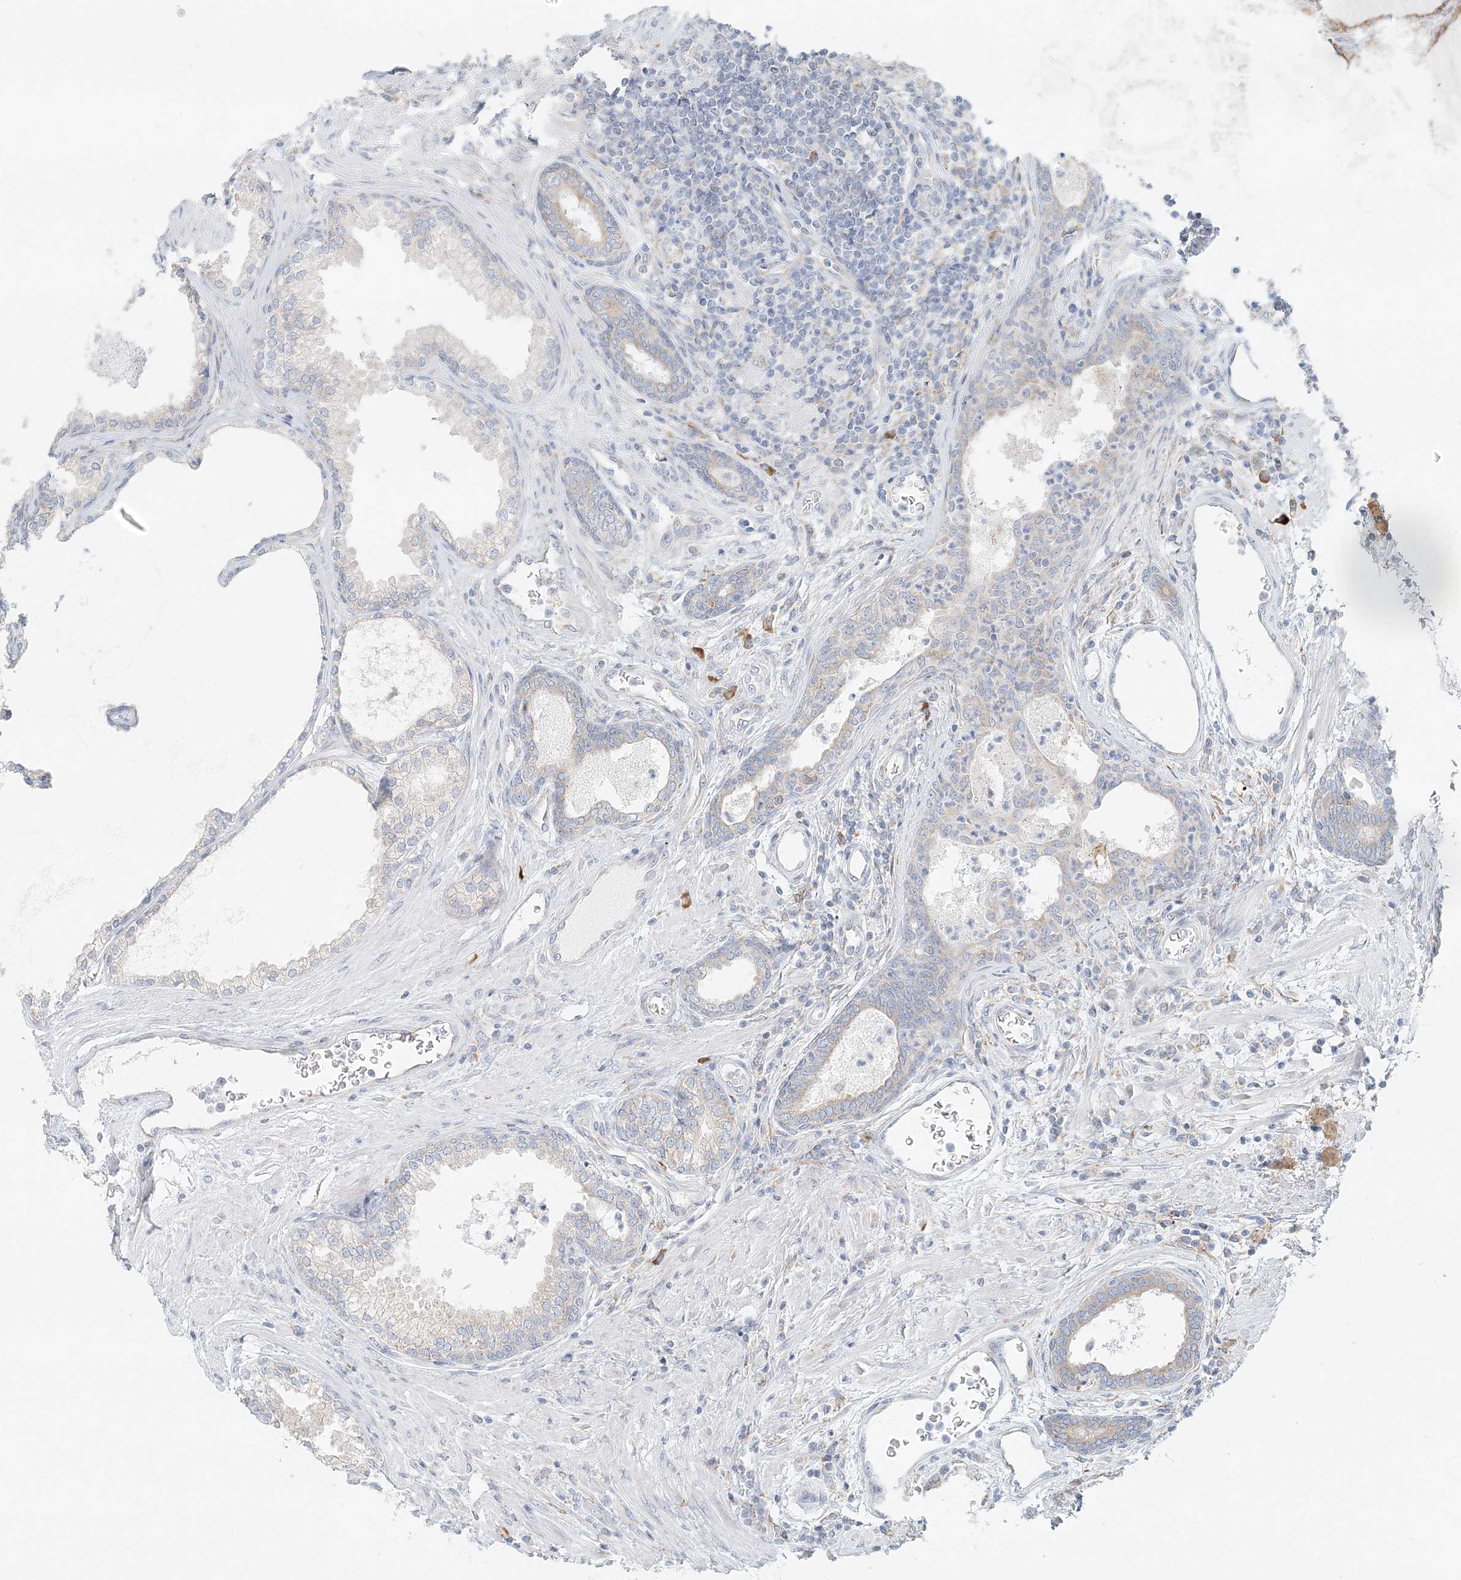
{"staining": {"intensity": "weak", "quantity": "<25%", "location": "cytoplasmic/membranous"}, "tissue": "prostate", "cell_type": "Glandular cells", "image_type": "normal", "snomed": [{"axis": "morphology", "description": "Normal tissue, NOS"}, {"axis": "topography", "description": "Prostate"}], "caption": "DAB immunohistochemical staining of benign prostate displays no significant expression in glandular cells. The staining is performed using DAB (3,3'-diaminobenzidine) brown chromogen with nuclei counter-stained in using hematoxylin.", "gene": "STK11IP", "patient": {"sex": "male", "age": 76}}